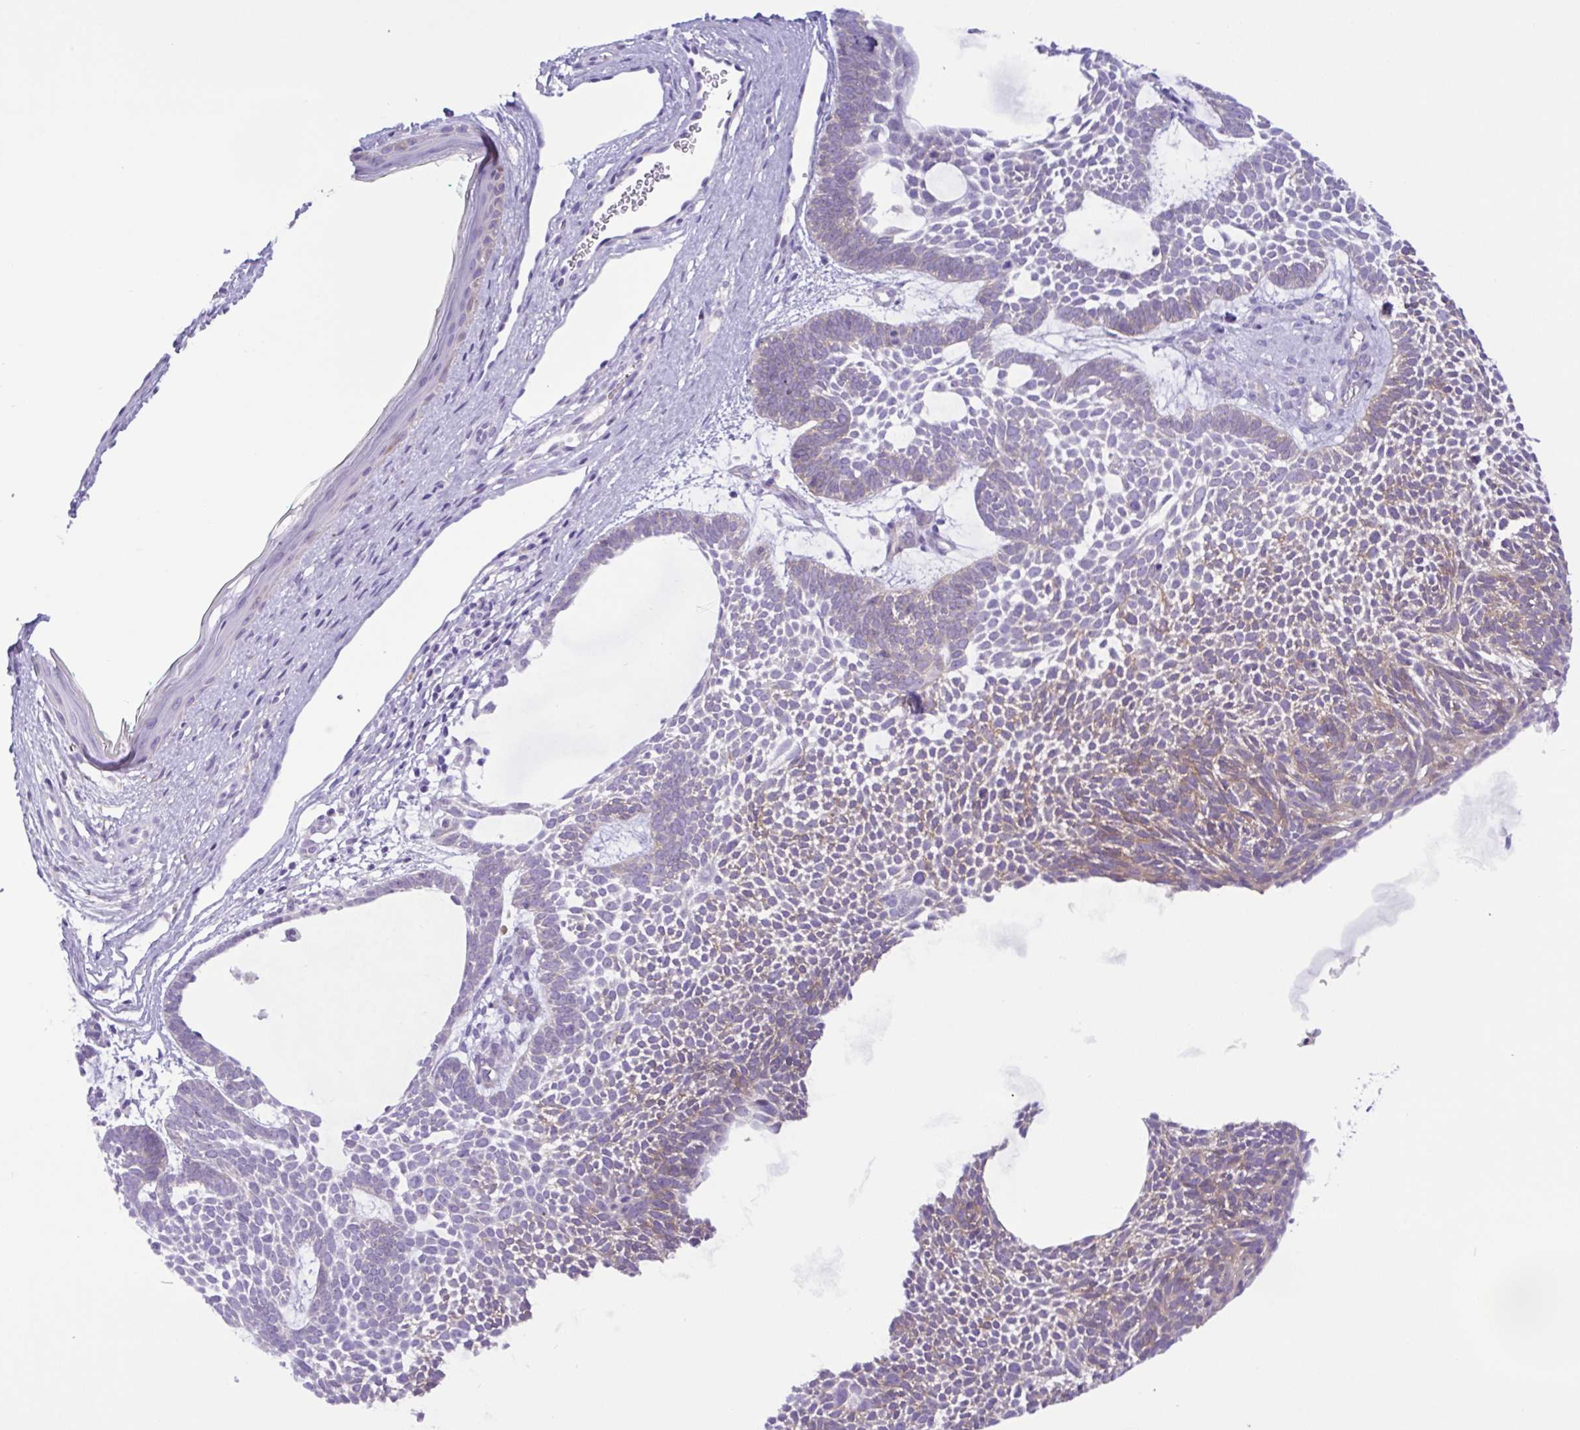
{"staining": {"intensity": "weak", "quantity": "<25%", "location": "cytoplasmic/membranous"}, "tissue": "skin cancer", "cell_type": "Tumor cells", "image_type": "cancer", "snomed": [{"axis": "morphology", "description": "Basal cell carcinoma"}, {"axis": "topography", "description": "Skin"}, {"axis": "topography", "description": "Skin of face"}], "caption": "The immunohistochemistry histopathology image has no significant expression in tumor cells of skin cancer tissue.", "gene": "SREBF1", "patient": {"sex": "male", "age": 83}}